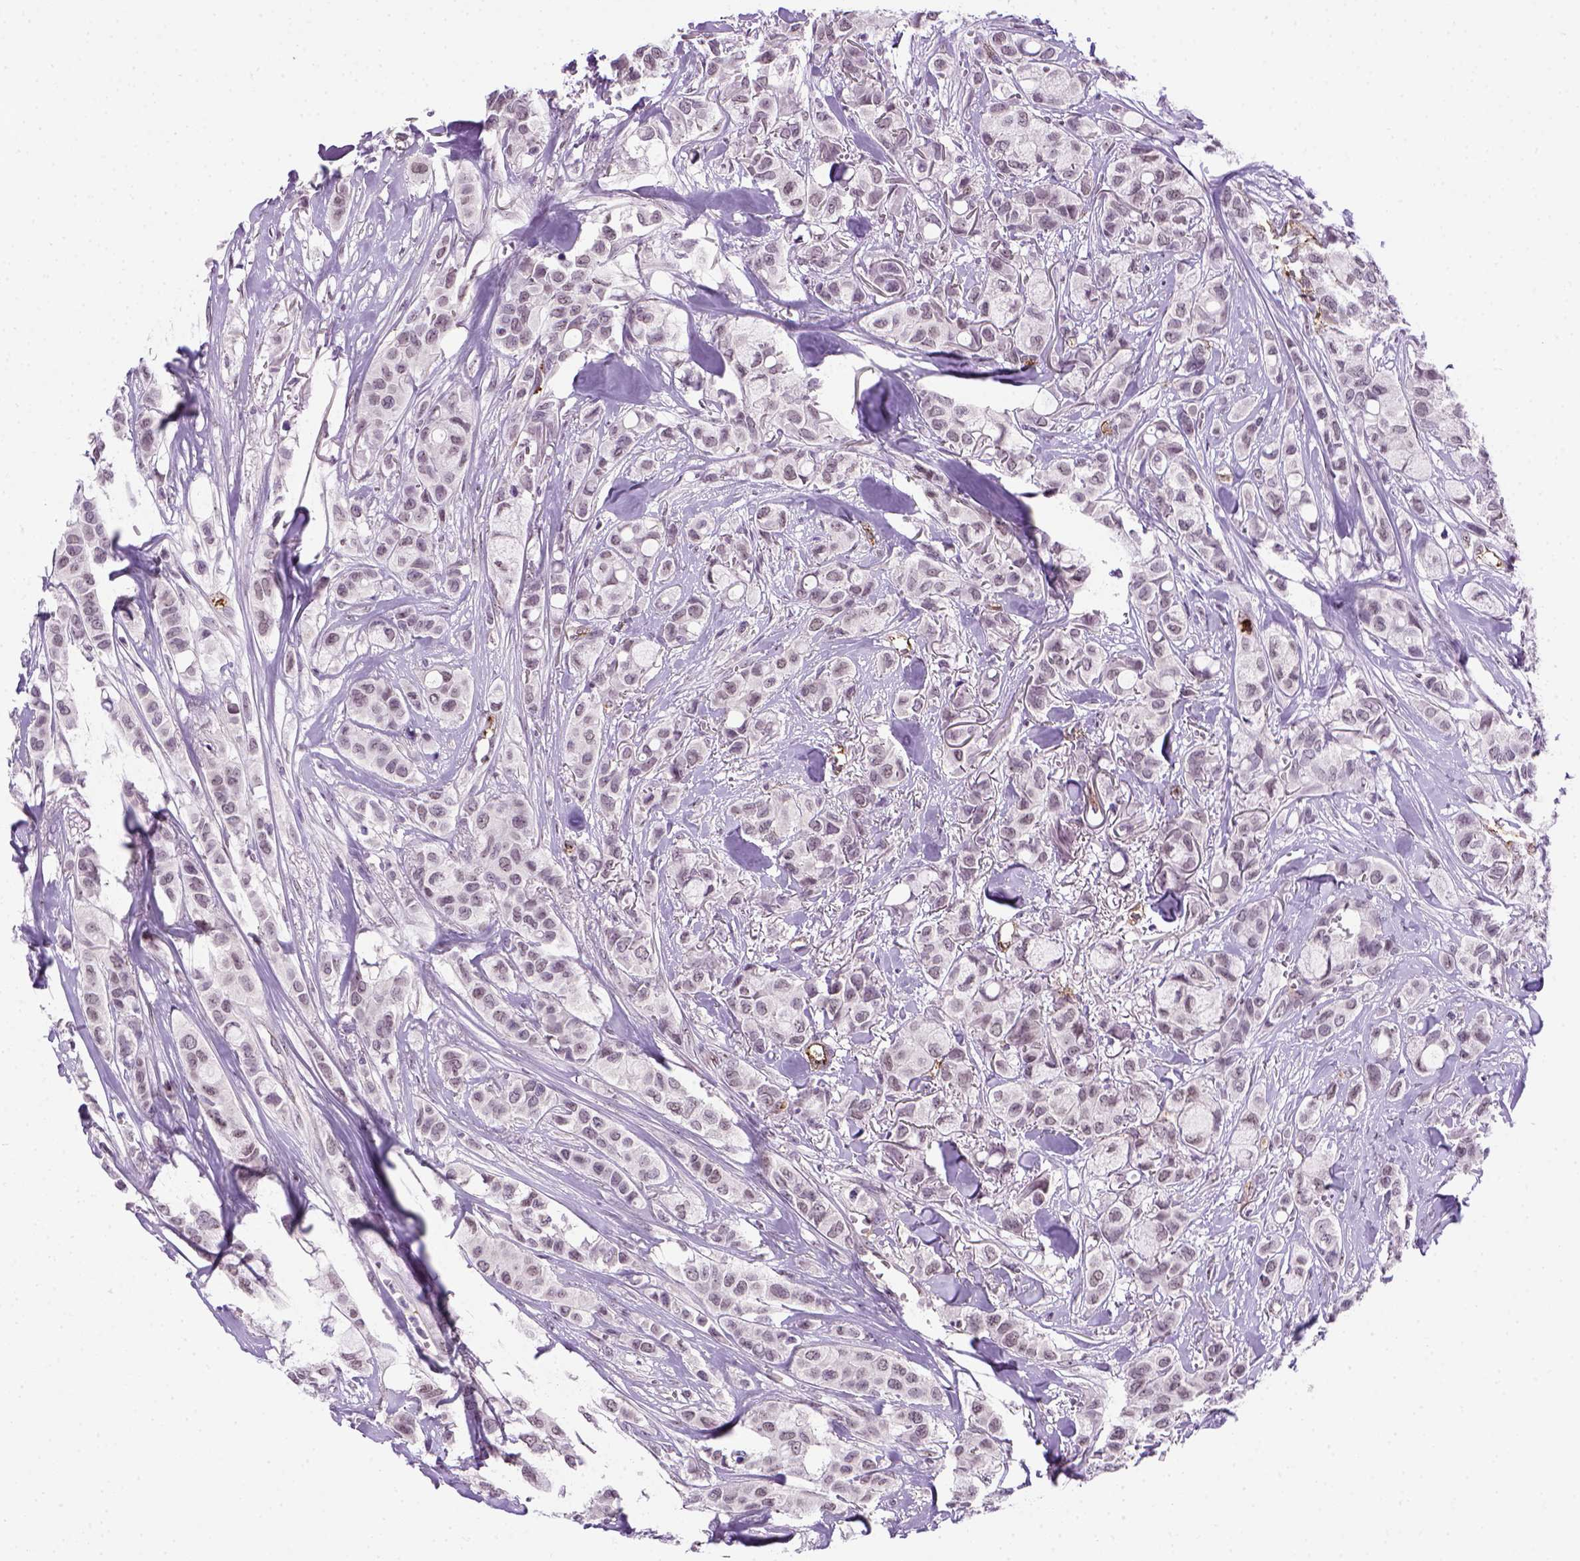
{"staining": {"intensity": "negative", "quantity": "none", "location": "none"}, "tissue": "breast cancer", "cell_type": "Tumor cells", "image_type": "cancer", "snomed": [{"axis": "morphology", "description": "Duct carcinoma"}, {"axis": "topography", "description": "Breast"}], "caption": "Breast cancer stained for a protein using immunohistochemistry (IHC) displays no staining tumor cells.", "gene": "VWF", "patient": {"sex": "female", "age": 85}}